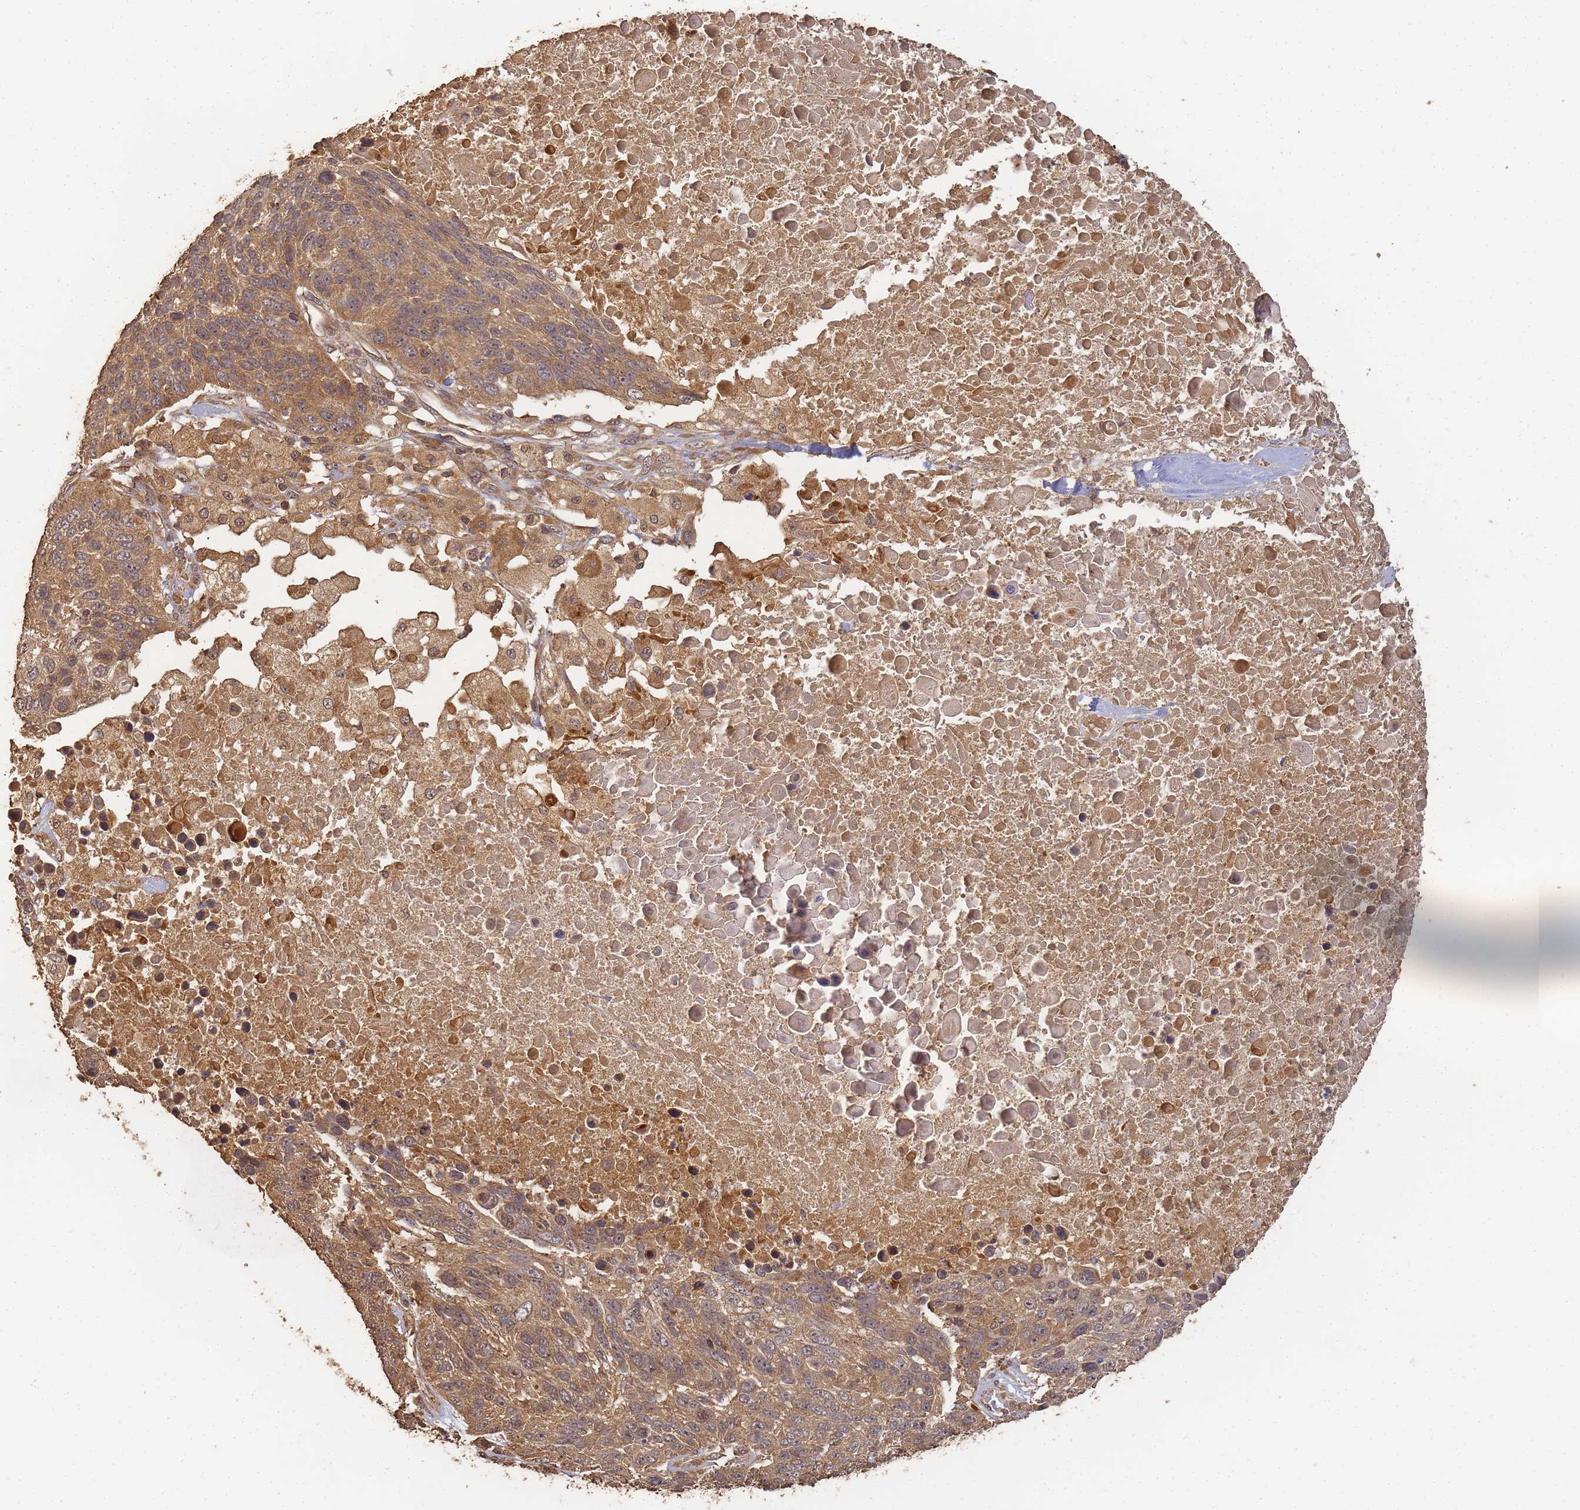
{"staining": {"intensity": "moderate", "quantity": ">75%", "location": "cytoplasmic/membranous"}, "tissue": "lung cancer", "cell_type": "Tumor cells", "image_type": "cancer", "snomed": [{"axis": "morphology", "description": "Normal tissue, NOS"}, {"axis": "morphology", "description": "Squamous cell carcinoma, NOS"}, {"axis": "topography", "description": "Lymph node"}, {"axis": "topography", "description": "Lung"}], "caption": "Lung cancer tissue demonstrates moderate cytoplasmic/membranous staining in approximately >75% of tumor cells", "gene": "ALKBH1", "patient": {"sex": "male", "age": 66}}